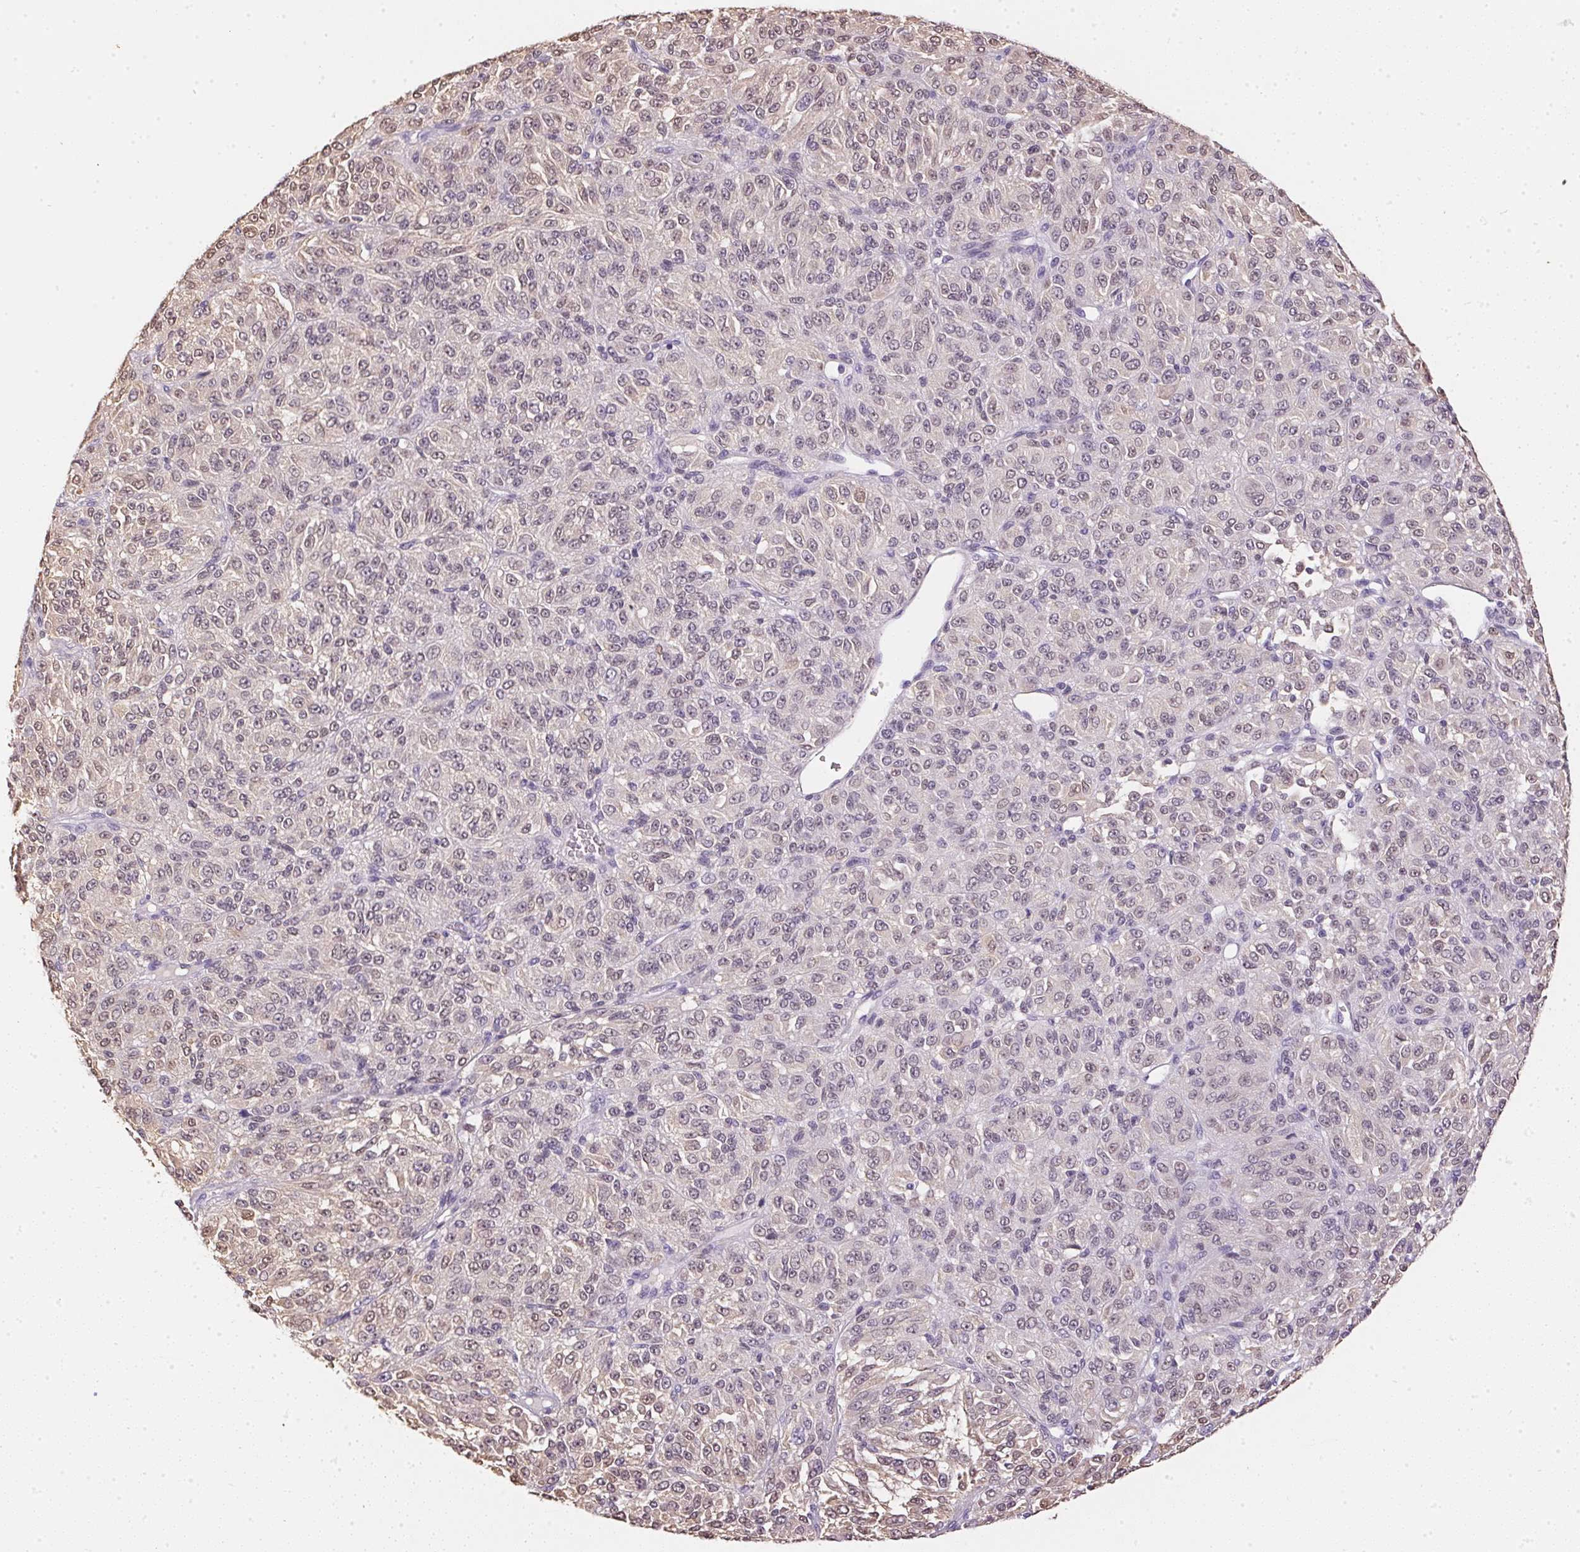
{"staining": {"intensity": "negative", "quantity": "none", "location": "none"}, "tissue": "melanoma", "cell_type": "Tumor cells", "image_type": "cancer", "snomed": [{"axis": "morphology", "description": "Malignant melanoma, Metastatic site"}, {"axis": "topography", "description": "Brain"}], "caption": "Immunohistochemistry (IHC) of melanoma displays no positivity in tumor cells. (DAB (3,3'-diaminobenzidine) immunohistochemistry visualized using brightfield microscopy, high magnification).", "gene": "S100A3", "patient": {"sex": "female", "age": 56}}